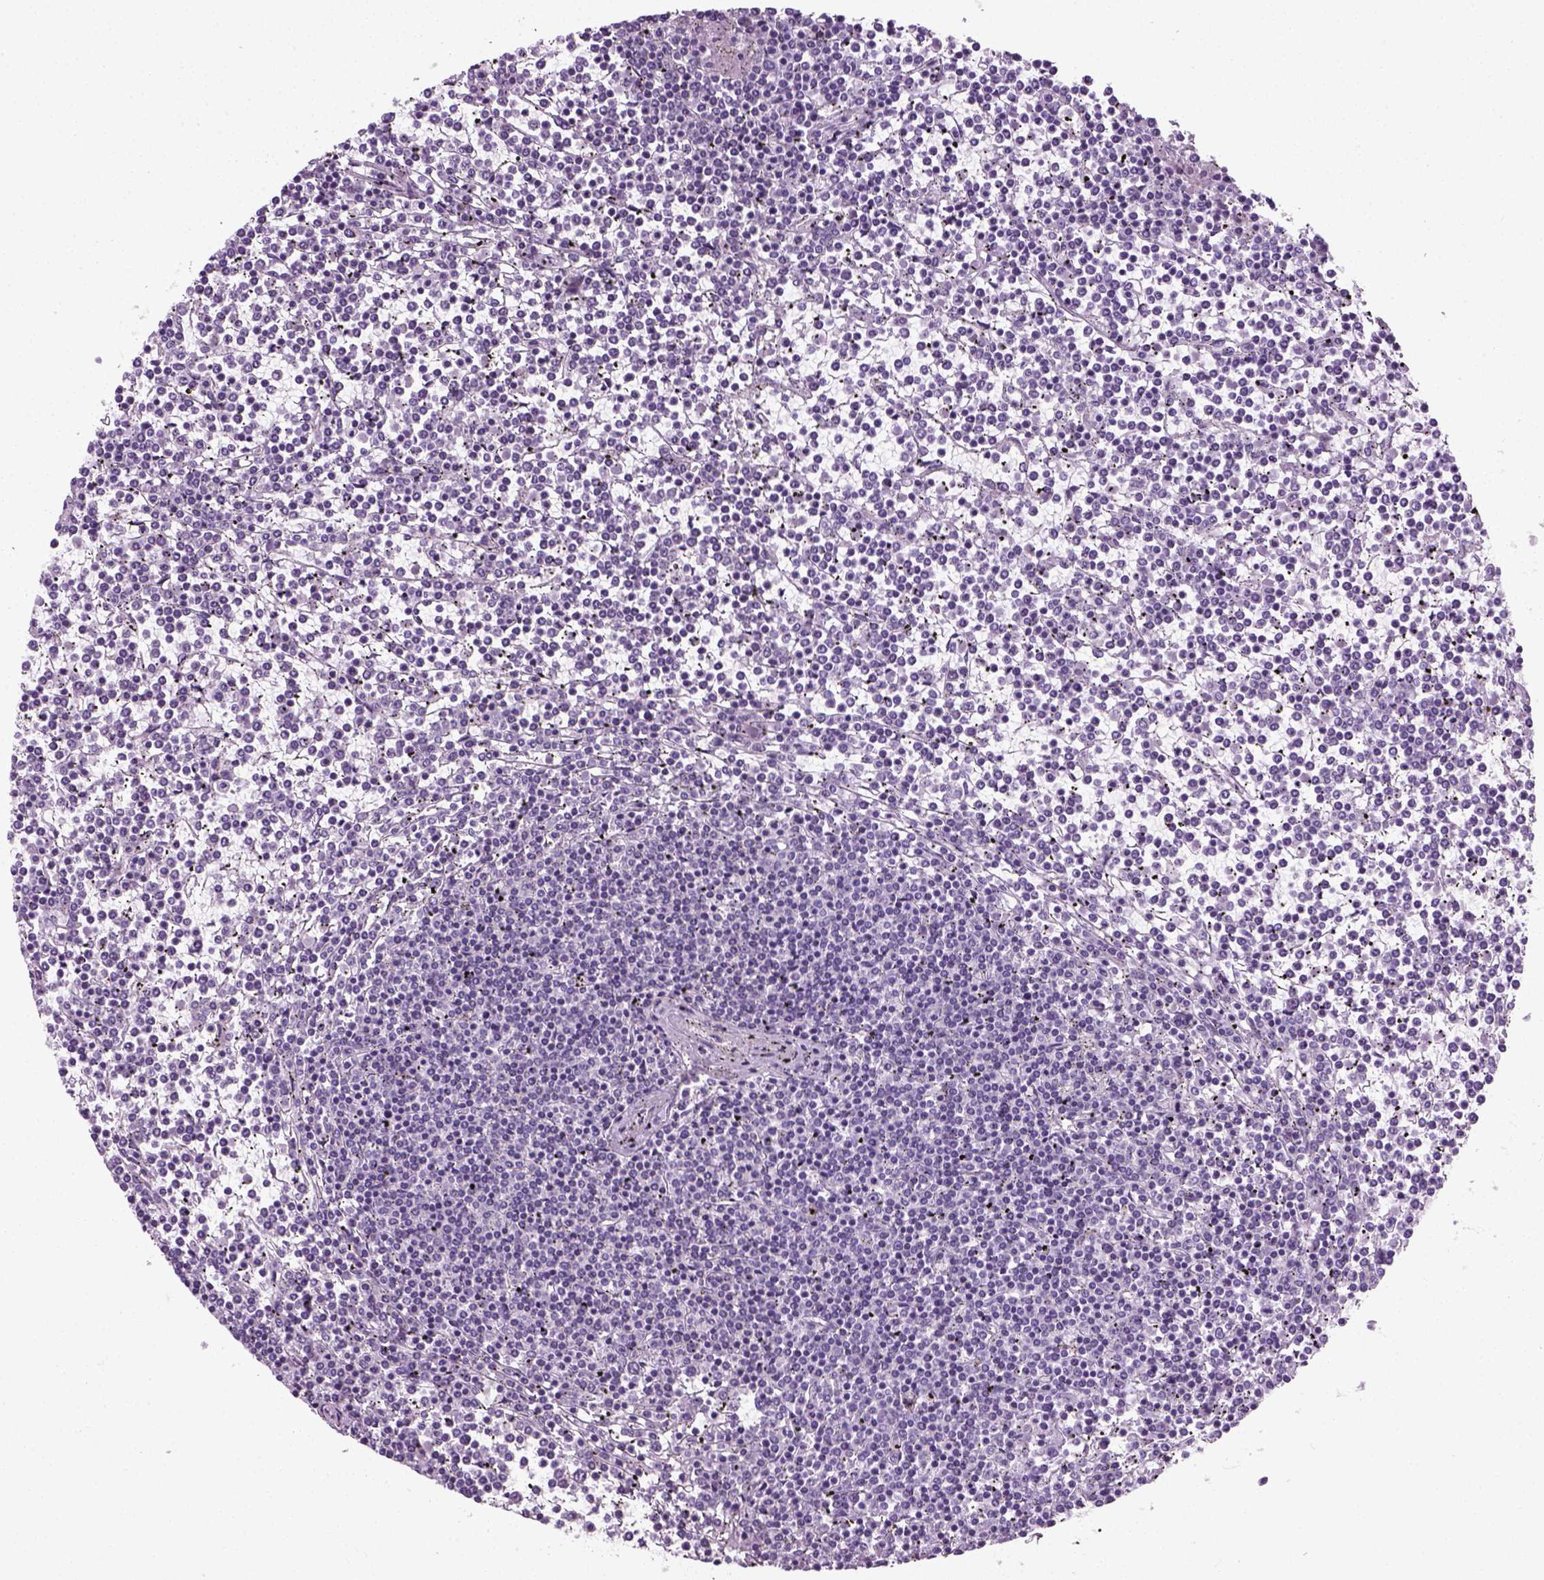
{"staining": {"intensity": "negative", "quantity": "none", "location": "none"}, "tissue": "lymphoma", "cell_type": "Tumor cells", "image_type": "cancer", "snomed": [{"axis": "morphology", "description": "Malignant lymphoma, non-Hodgkin's type, Low grade"}, {"axis": "topography", "description": "Spleen"}], "caption": "There is no significant expression in tumor cells of lymphoma.", "gene": "SLC12A5", "patient": {"sex": "female", "age": 19}}